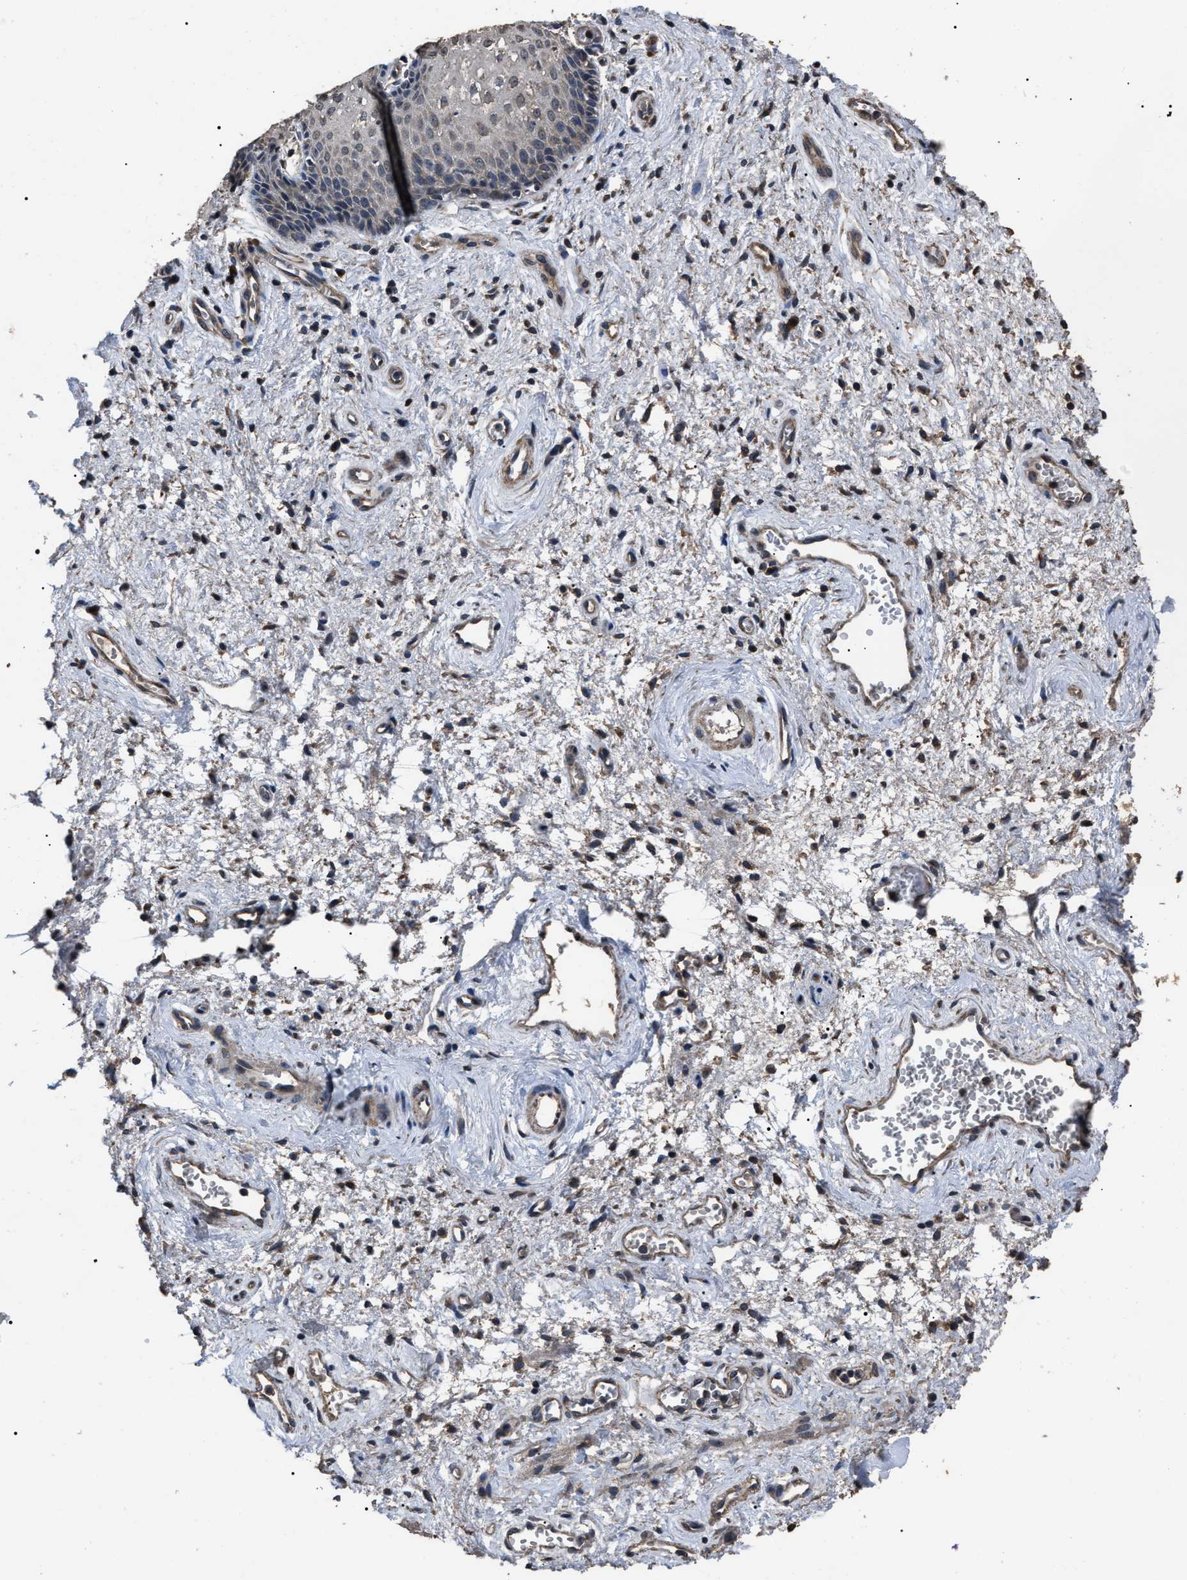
{"staining": {"intensity": "weak", "quantity": "<25%", "location": "cytoplasmic/membranous"}, "tissue": "vagina", "cell_type": "Squamous epithelial cells", "image_type": "normal", "snomed": [{"axis": "morphology", "description": "Normal tissue, NOS"}, {"axis": "topography", "description": "Vagina"}], "caption": "Immunohistochemistry (IHC) micrograph of unremarkable vagina stained for a protein (brown), which reveals no staining in squamous epithelial cells. Brightfield microscopy of immunohistochemistry stained with DAB (brown) and hematoxylin (blue), captured at high magnification.", "gene": "RNF216", "patient": {"sex": "female", "age": 34}}